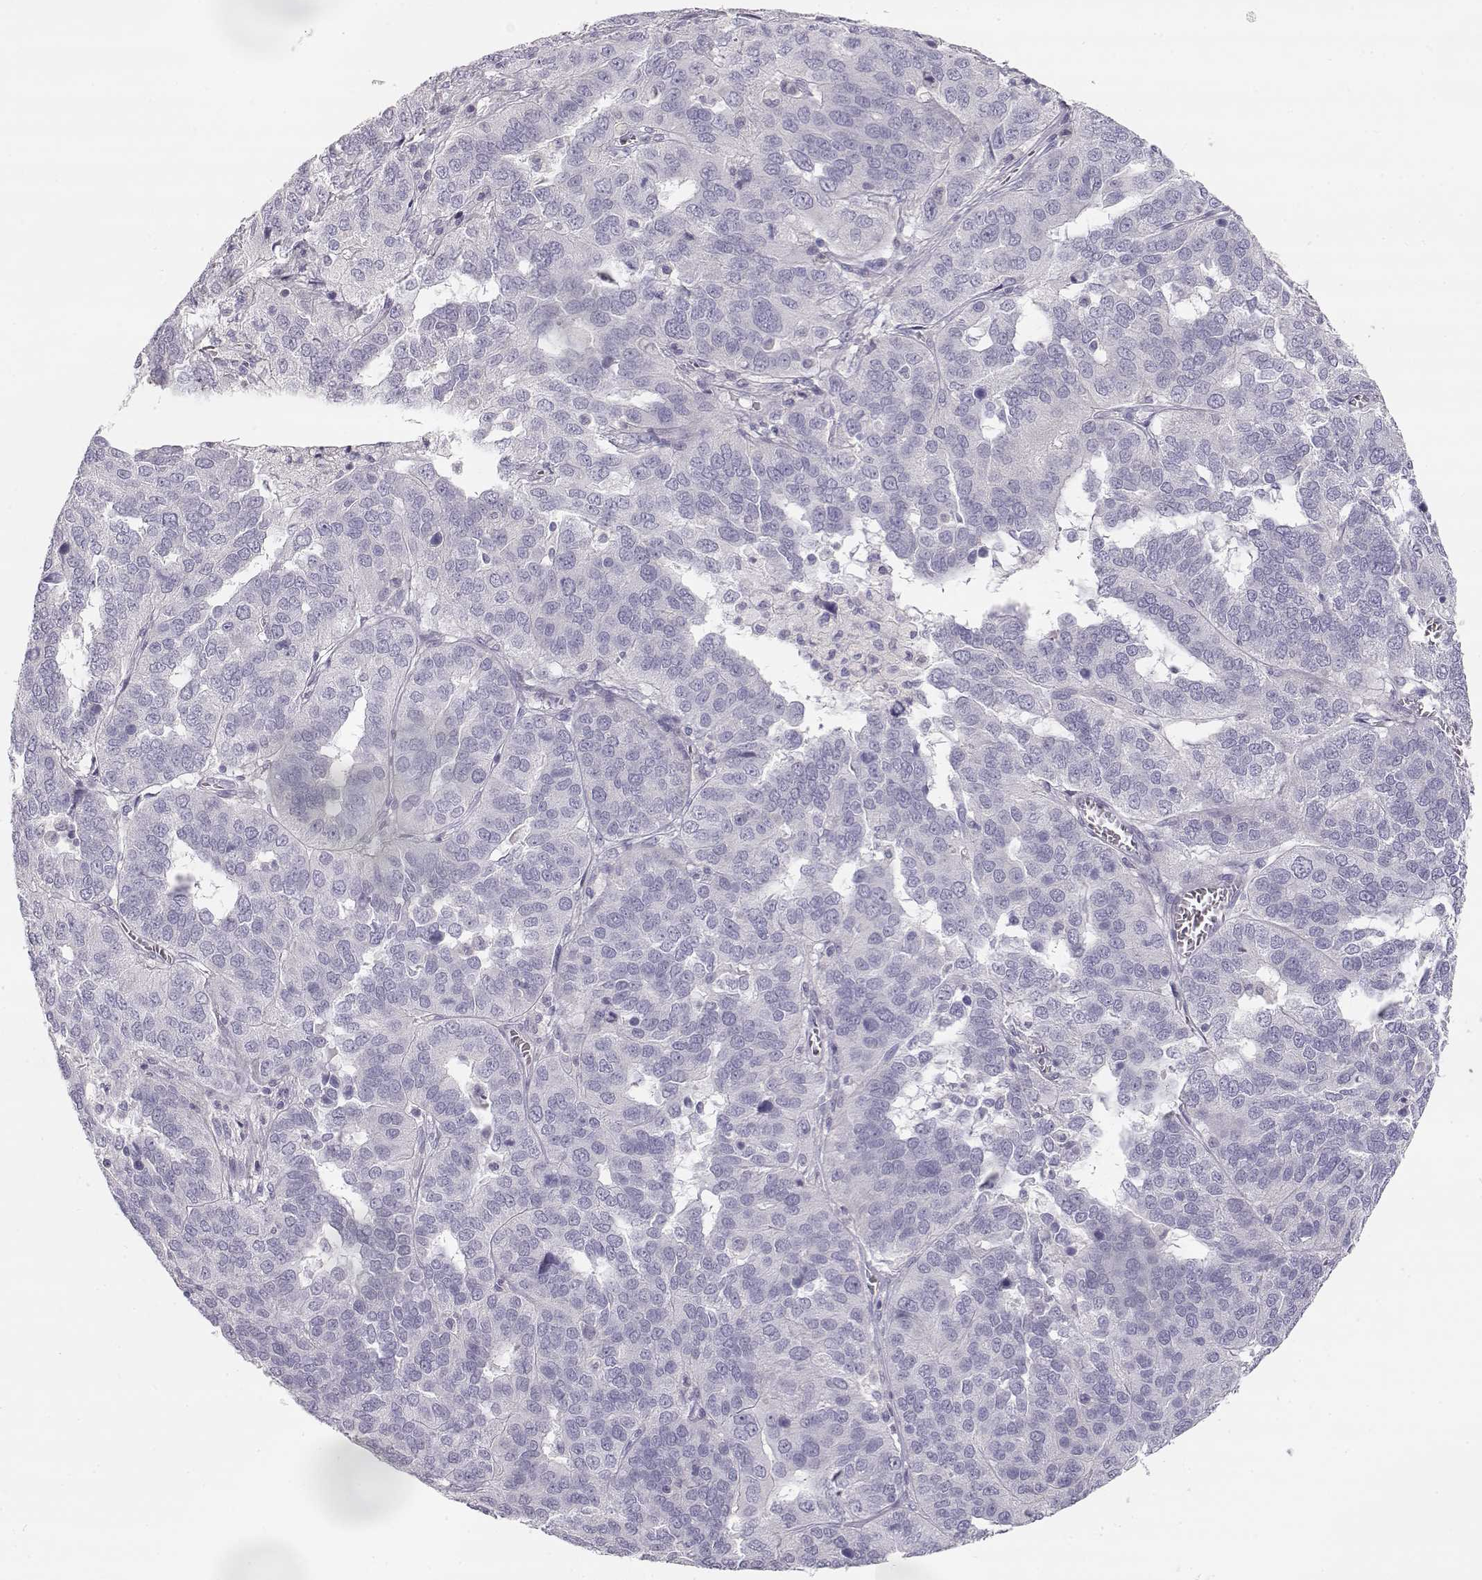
{"staining": {"intensity": "negative", "quantity": "none", "location": "none"}, "tissue": "ovarian cancer", "cell_type": "Tumor cells", "image_type": "cancer", "snomed": [{"axis": "morphology", "description": "Carcinoma, endometroid"}, {"axis": "topography", "description": "Soft tissue"}, {"axis": "topography", "description": "Ovary"}], "caption": "An immunohistochemistry (IHC) image of ovarian endometroid carcinoma is shown. There is no staining in tumor cells of ovarian endometroid carcinoma. (DAB (3,3'-diaminobenzidine) IHC, high magnification).", "gene": "LEPR", "patient": {"sex": "female", "age": 52}}